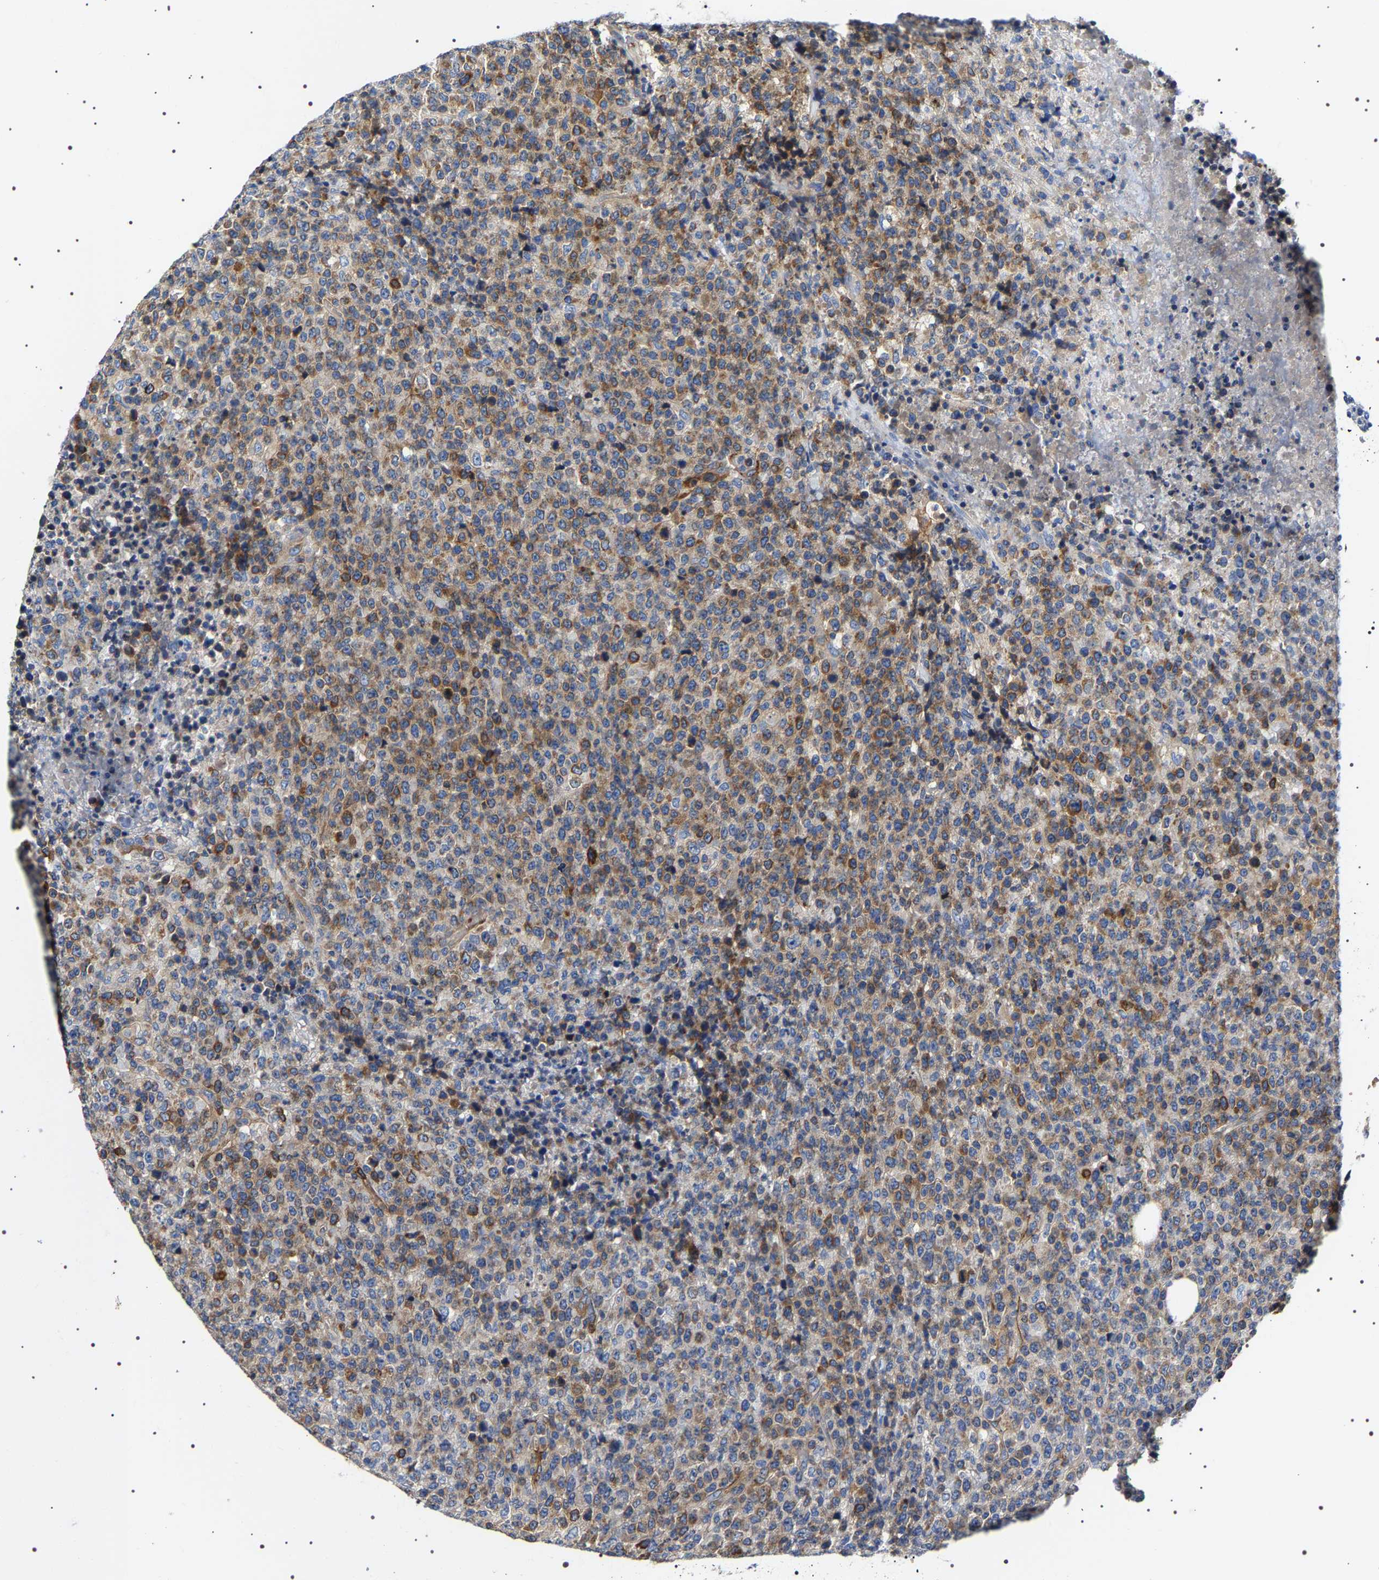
{"staining": {"intensity": "moderate", "quantity": ">75%", "location": "cytoplasmic/membranous"}, "tissue": "lymphoma", "cell_type": "Tumor cells", "image_type": "cancer", "snomed": [{"axis": "morphology", "description": "Malignant lymphoma, non-Hodgkin's type, Low grade"}, {"axis": "topography", "description": "Lymph node"}], "caption": "This is a photomicrograph of IHC staining of lymphoma, which shows moderate staining in the cytoplasmic/membranous of tumor cells.", "gene": "SQLE", "patient": {"sex": "male", "age": 66}}